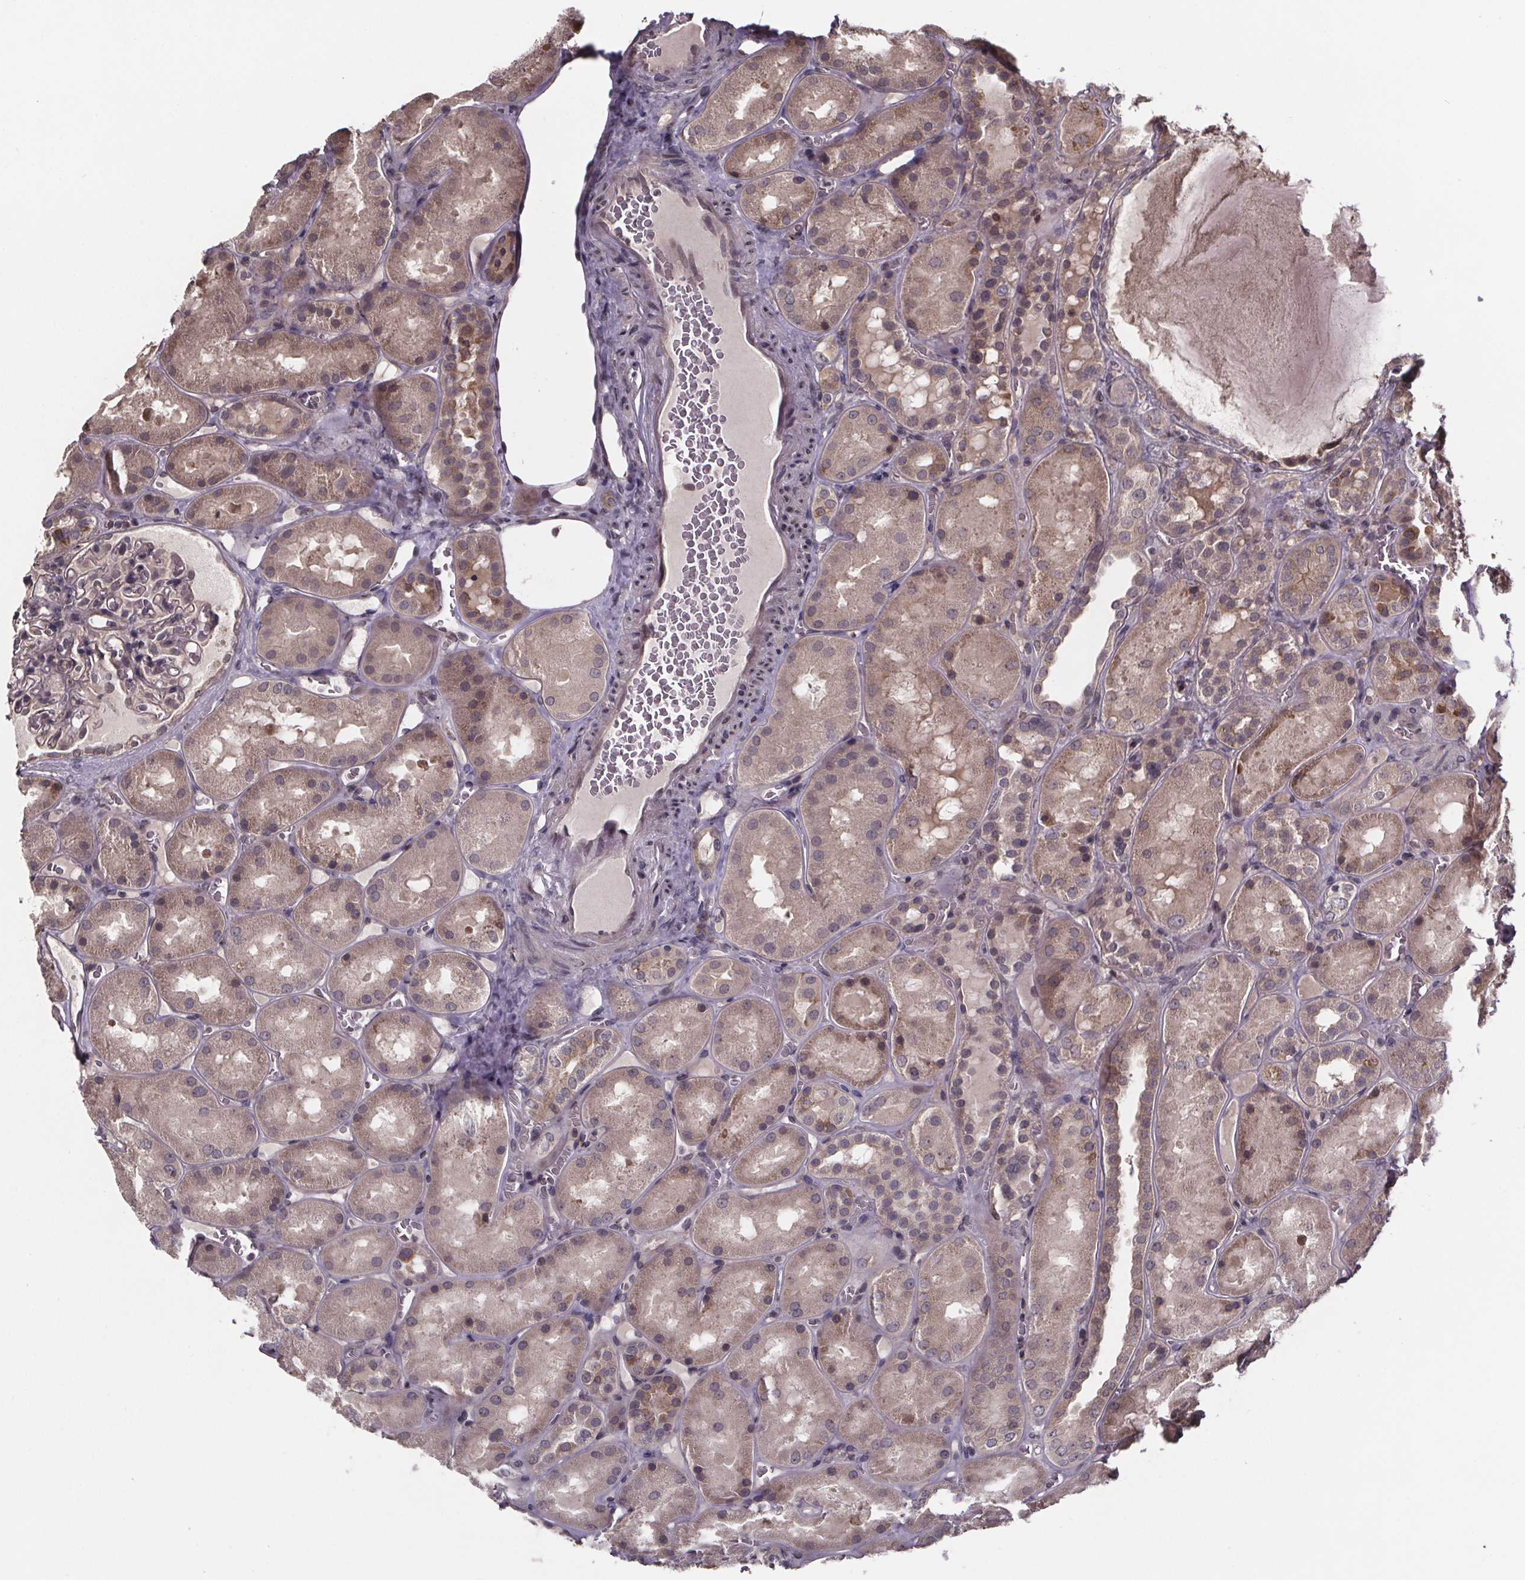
{"staining": {"intensity": "moderate", "quantity": "25%-75%", "location": "cytoplasmic/membranous"}, "tissue": "kidney", "cell_type": "Cells in glomeruli", "image_type": "normal", "snomed": [{"axis": "morphology", "description": "Normal tissue, NOS"}, {"axis": "topography", "description": "Kidney"}], "caption": "Approximately 25%-75% of cells in glomeruli in benign kidney show moderate cytoplasmic/membranous protein staining as visualized by brown immunohistochemical staining.", "gene": "SAT1", "patient": {"sex": "male", "age": 73}}